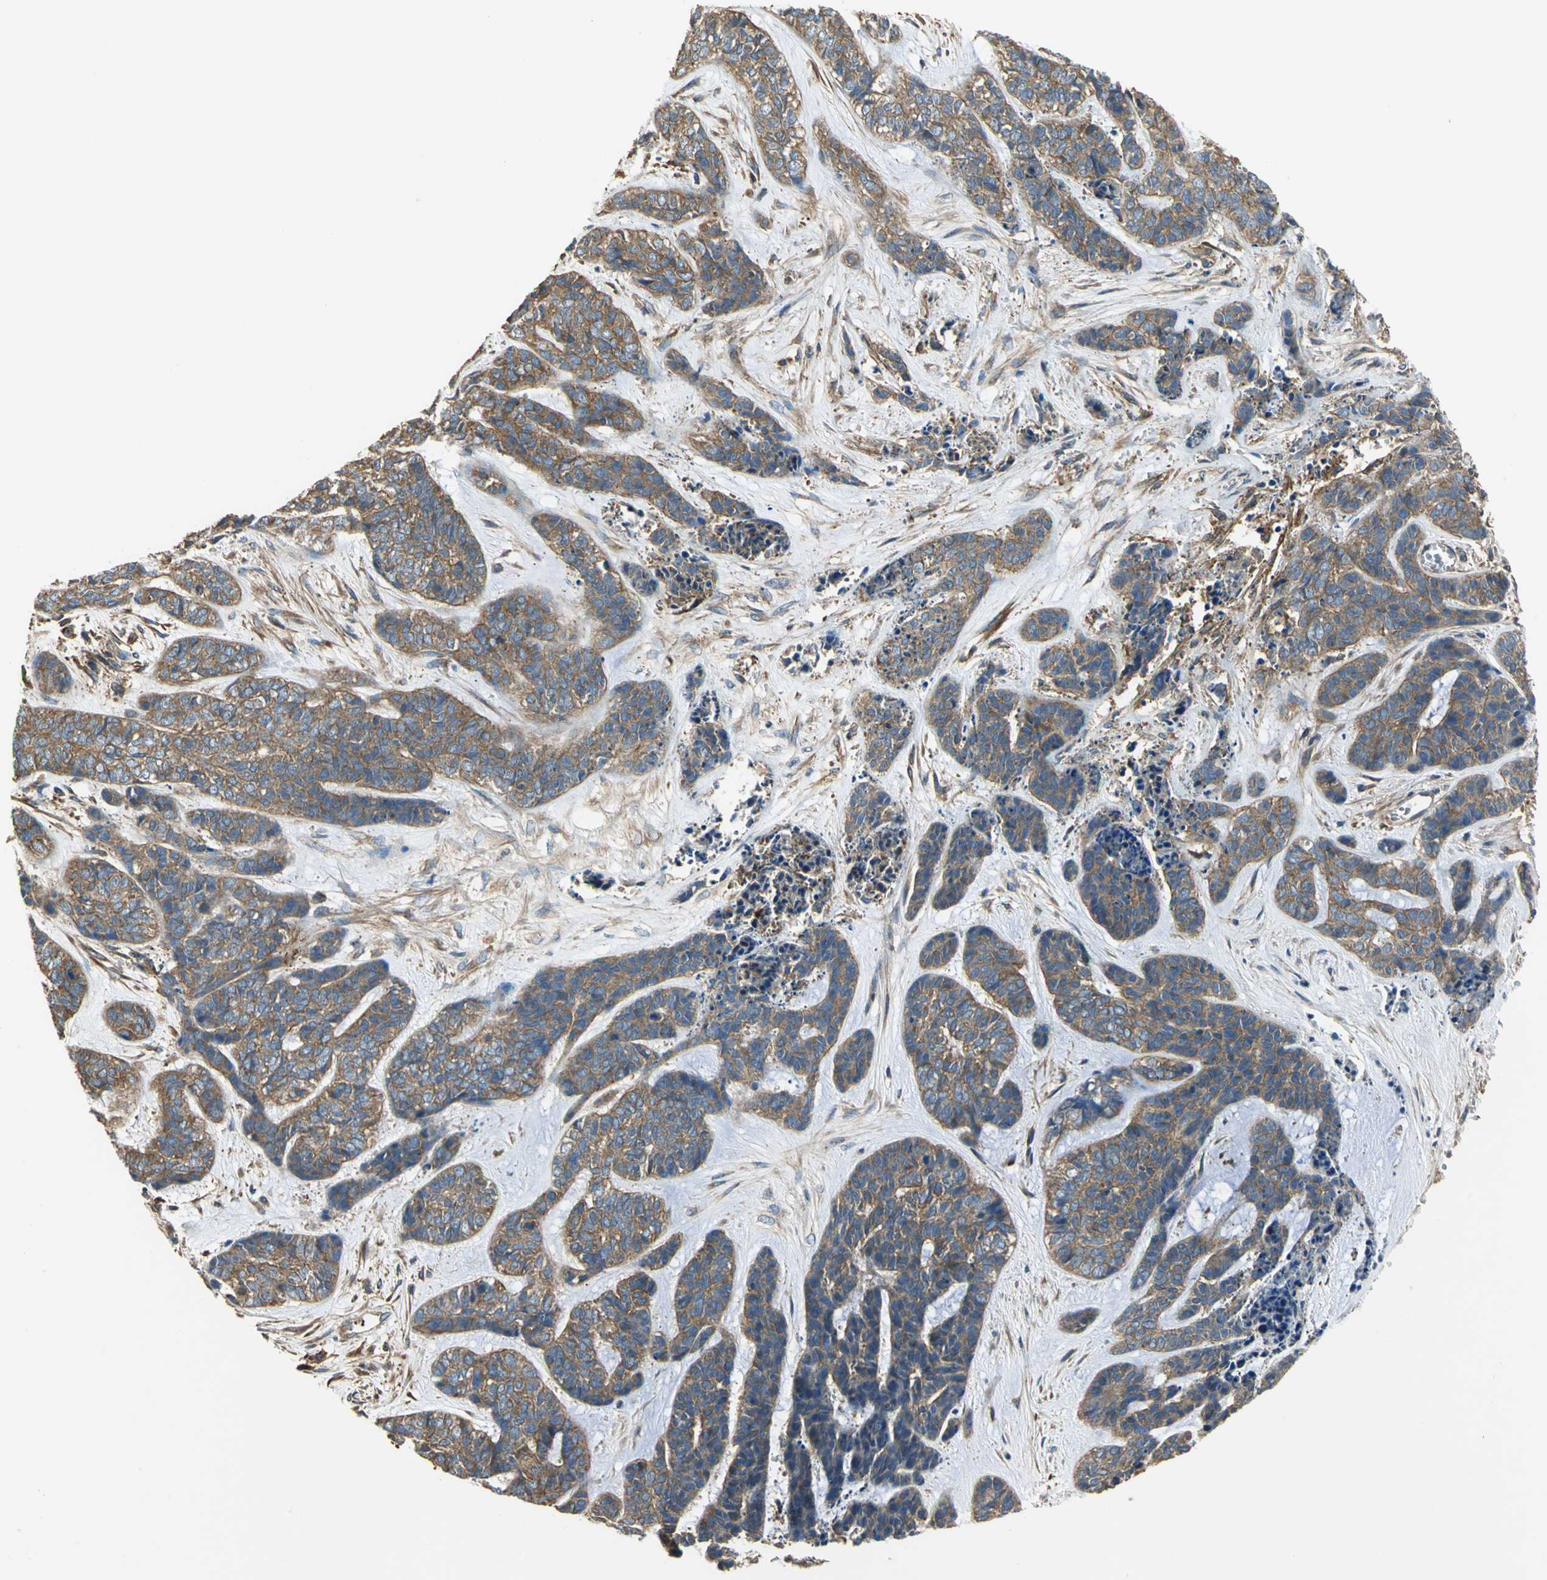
{"staining": {"intensity": "moderate", "quantity": ">75%", "location": "cytoplasmic/membranous"}, "tissue": "skin cancer", "cell_type": "Tumor cells", "image_type": "cancer", "snomed": [{"axis": "morphology", "description": "Basal cell carcinoma"}, {"axis": "topography", "description": "Skin"}], "caption": "A brown stain shows moderate cytoplasmic/membranous positivity of a protein in human basal cell carcinoma (skin) tumor cells.", "gene": "TLN1", "patient": {"sex": "female", "age": 64}}